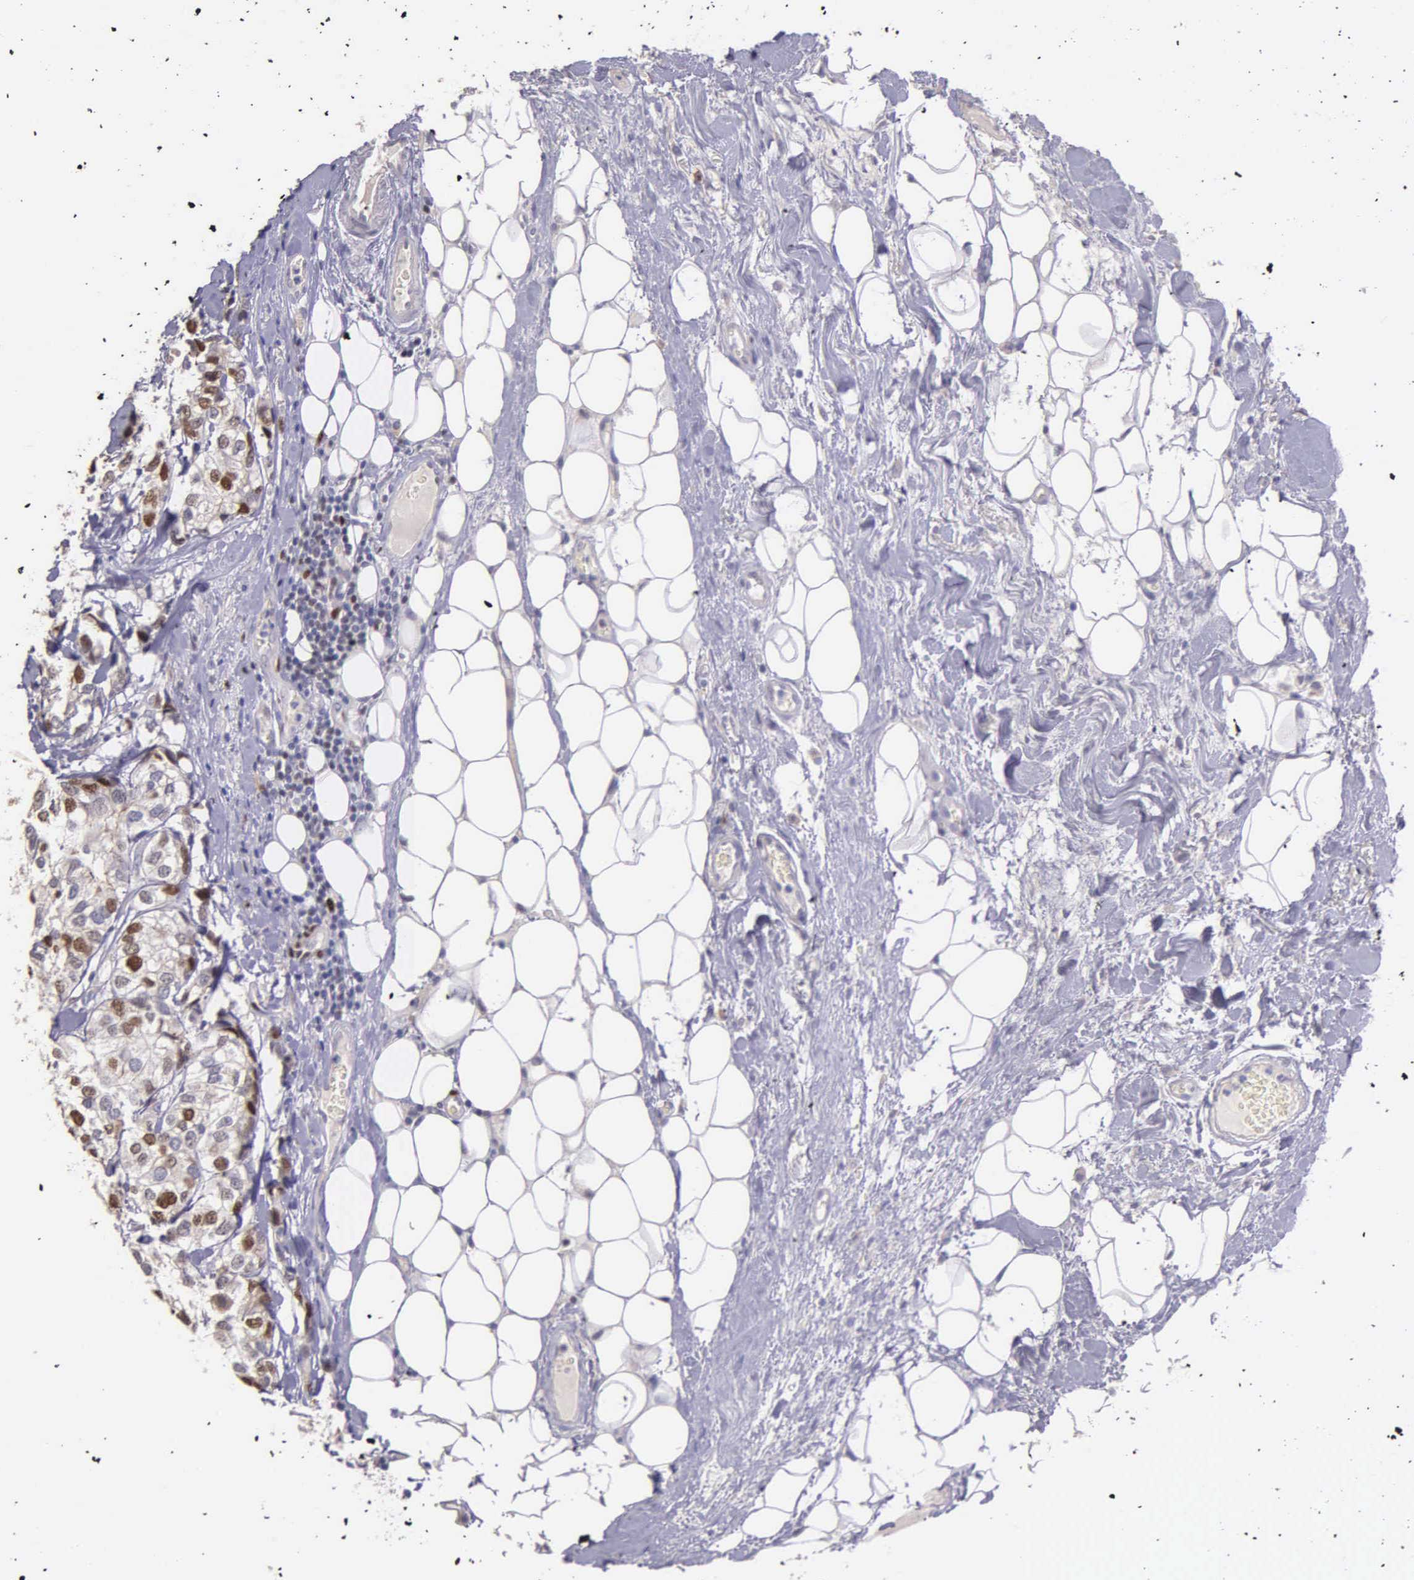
{"staining": {"intensity": "moderate", "quantity": "<25%", "location": "nuclear"}, "tissue": "breast cancer", "cell_type": "Tumor cells", "image_type": "cancer", "snomed": [{"axis": "morphology", "description": "Duct carcinoma"}, {"axis": "topography", "description": "Breast"}], "caption": "Protein staining of breast cancer tissue shows moderate nuclear expression in approximately <25% of tumor cells.", "gene": "MCM5", "patient": {"sex": "female", "age": 68}}